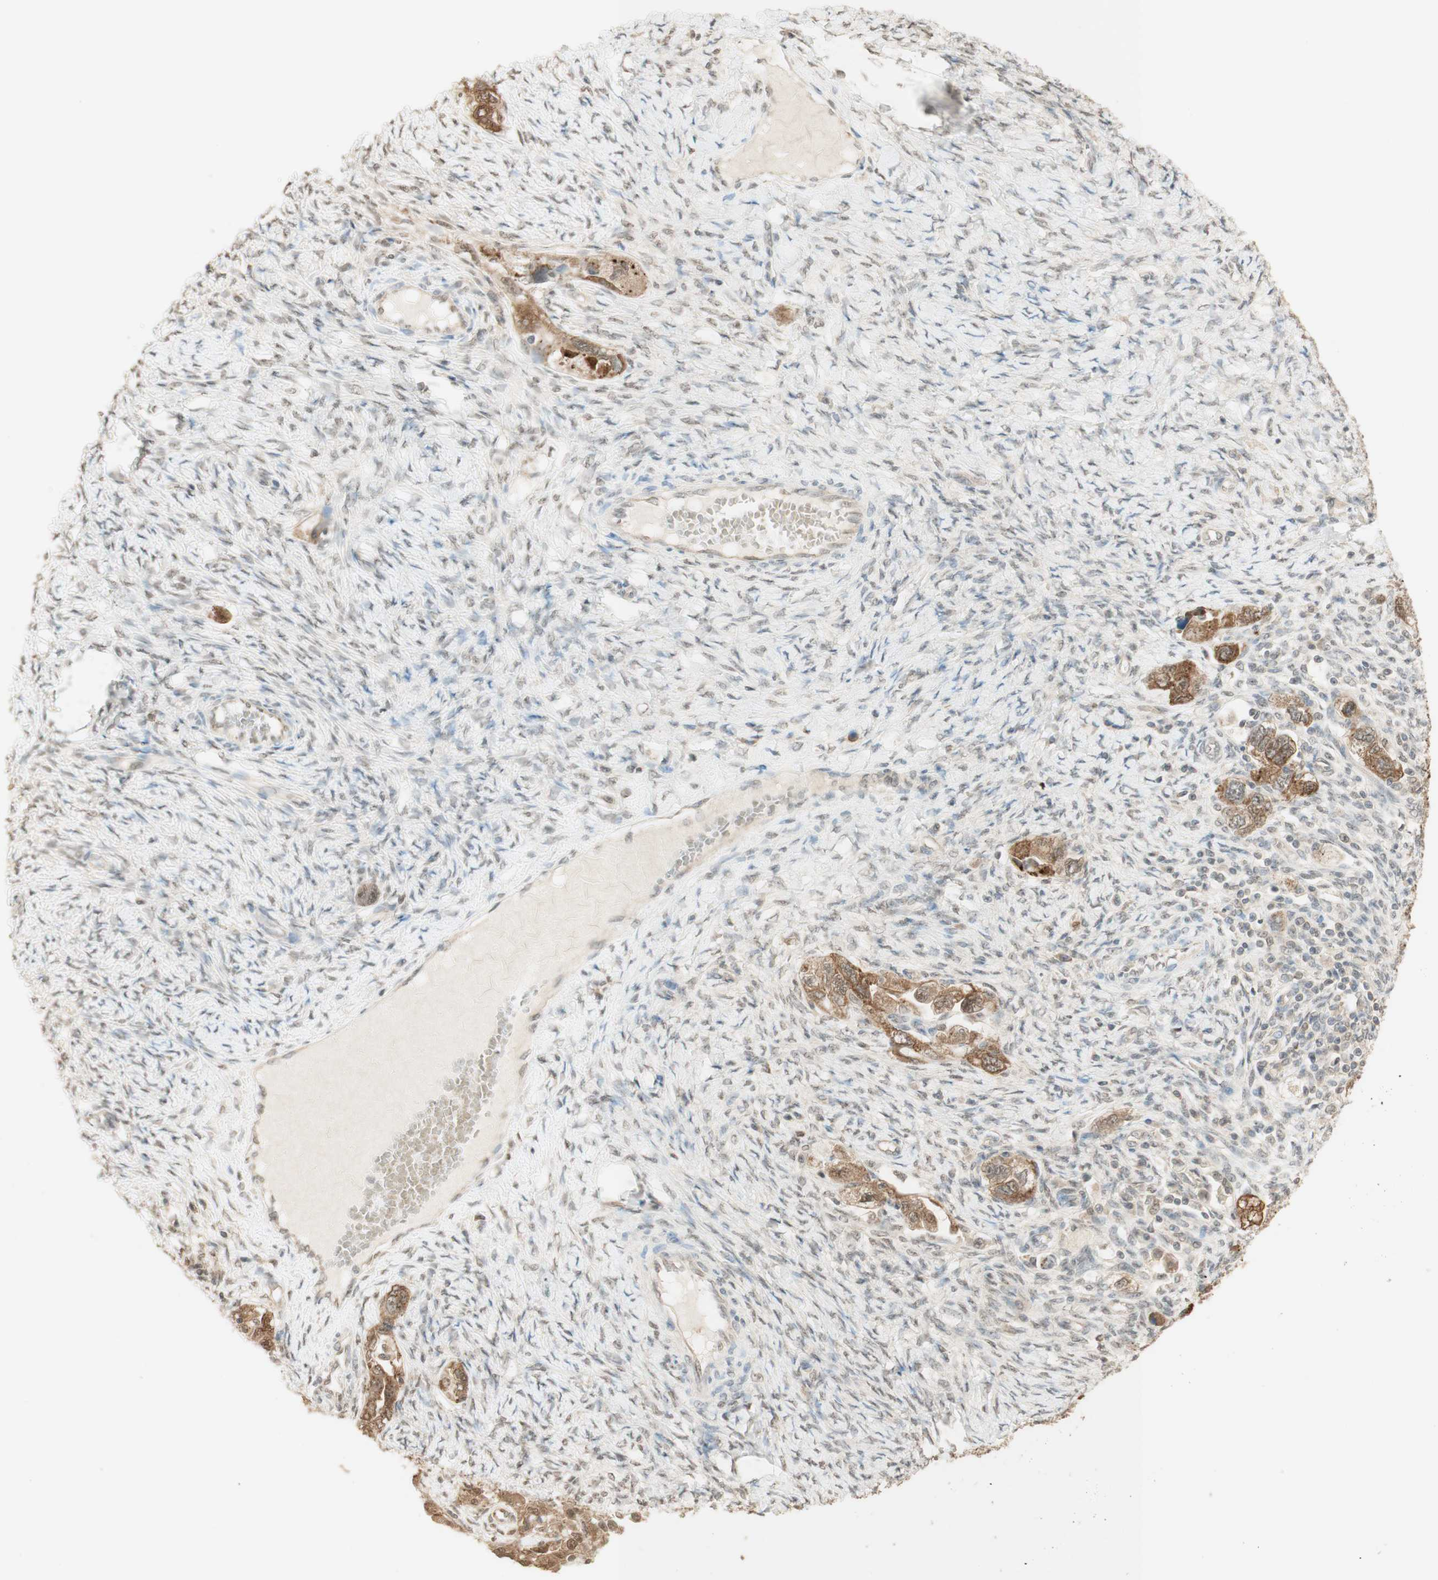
{"staining": {"intensity": "moderate", "quantity": ">75%", "location": "cytoplasmic/membranous"}, "tissue": "ovarian cancer", "cell_type": "Tumor cells", "image_type": "cancer", "snomed": [{"axis": "morphology", "description": "Carcinoma, NOS"}, {"axis": "morphology", "description": "Cystadenocarcinoma, serous, NOS"}, {"axis": "topography", "description": "Ovary"}], "caption": "Protein expression by immunohistochemistry displays moderate cytoplasmic/membranous expression in approximately >75% of tumor cells in ovarian carcinoma. Ihc stains the protein of interest in brown and the nuclei are stained blue.", "gene": "SPINT2", "patient": {"sex": "female", "age": 69}}